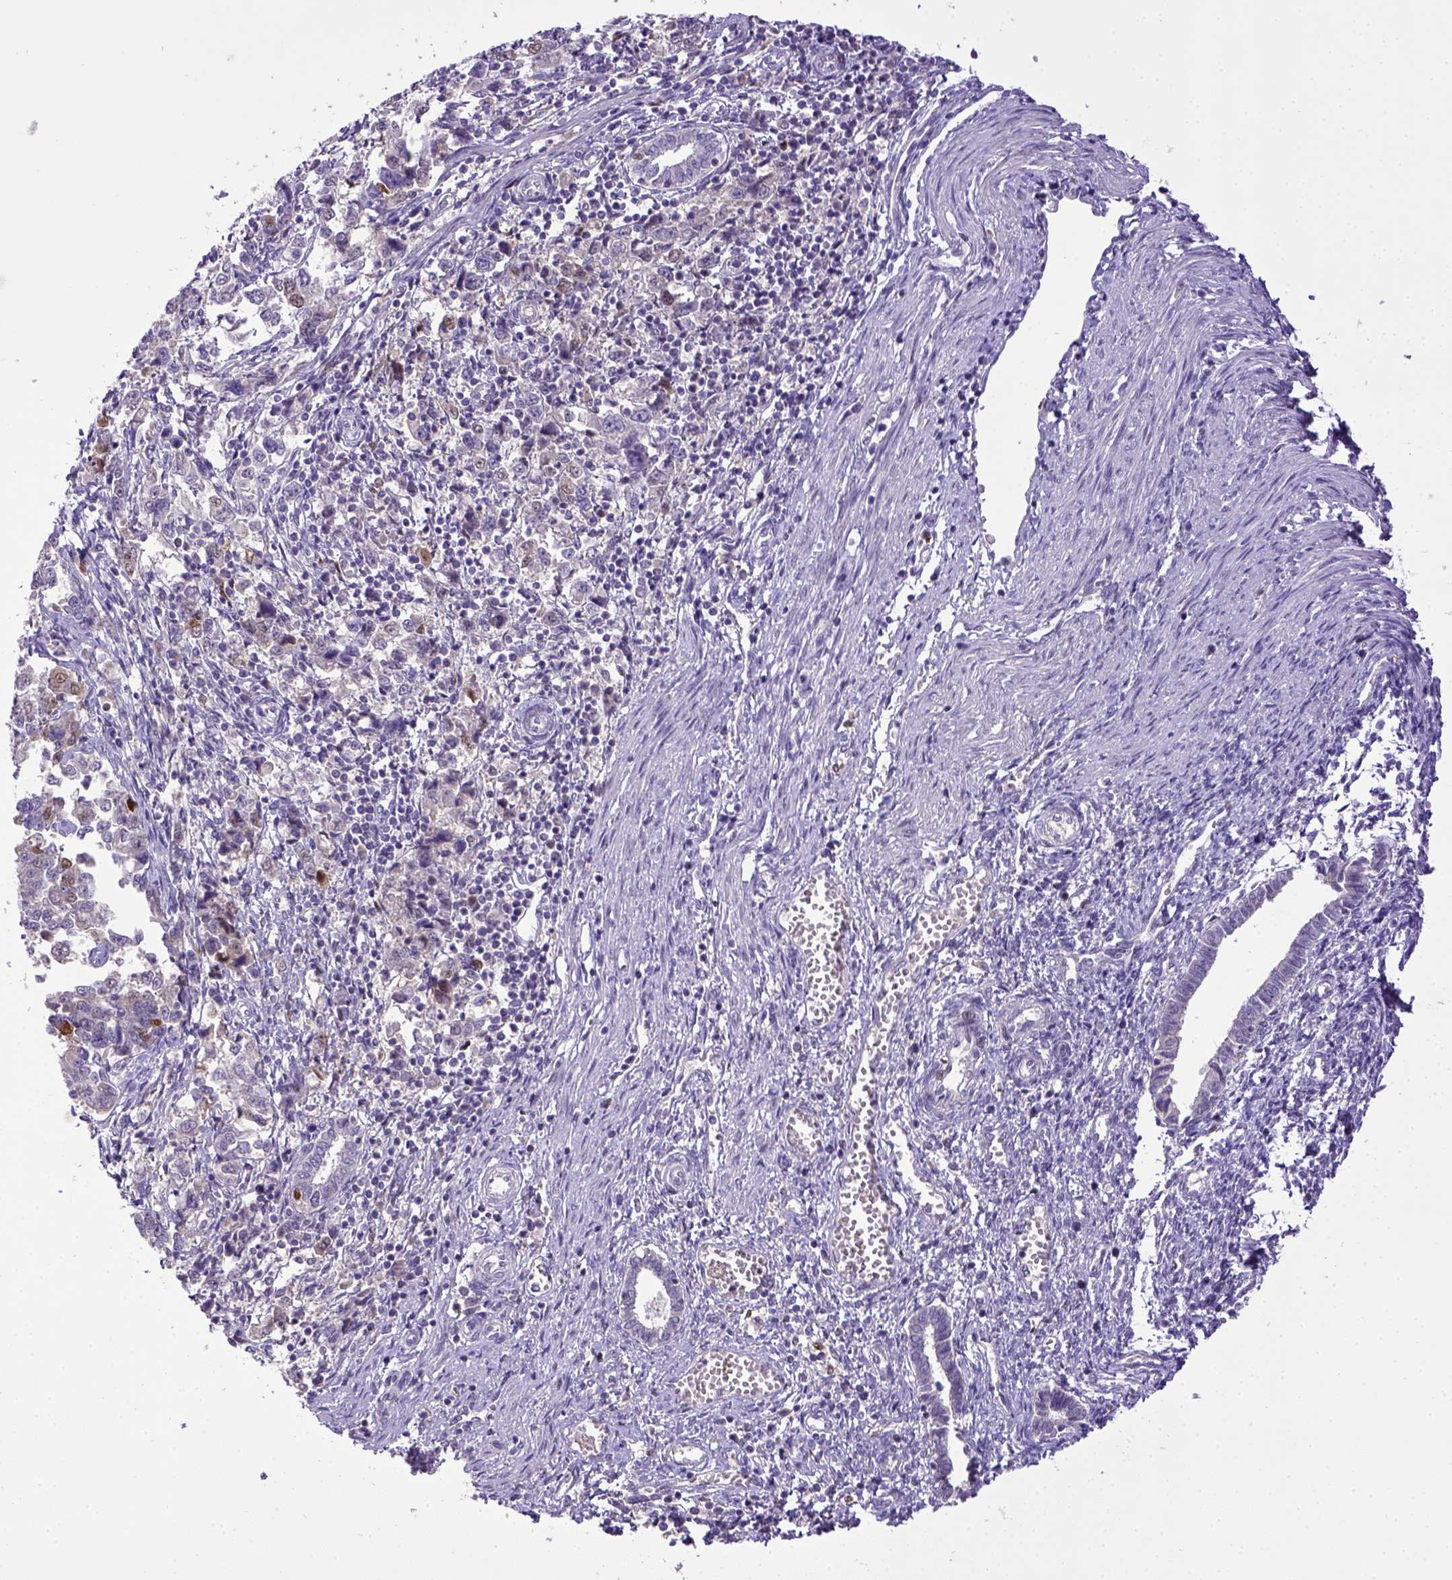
{"staining": {"intensity": "moderate", "quantity": "<25%", "location": "nuclear"}, "tissue": "endometrial cancer", "cell_type": "Tumor cells", "image_type": "cancer", "snomed": [{"axis": "morphology", "description": "Adenocarcinoma, NOS"}, {"axis": "topography", "description": "Endometrium"}], "caption": "The immunohistochemical stain highlights moderate nuclear staining in tumor cells of endometrial cancer (adenocarcinoma) tissue. (Stains: DAB (3,3'-diaminobenzidine) in brown, nuclei in blue, Microscopy: brightfield microscopy at high magnification).", "gene": "CDKN1A", "patient": {"sex": "female", "age": 43}}